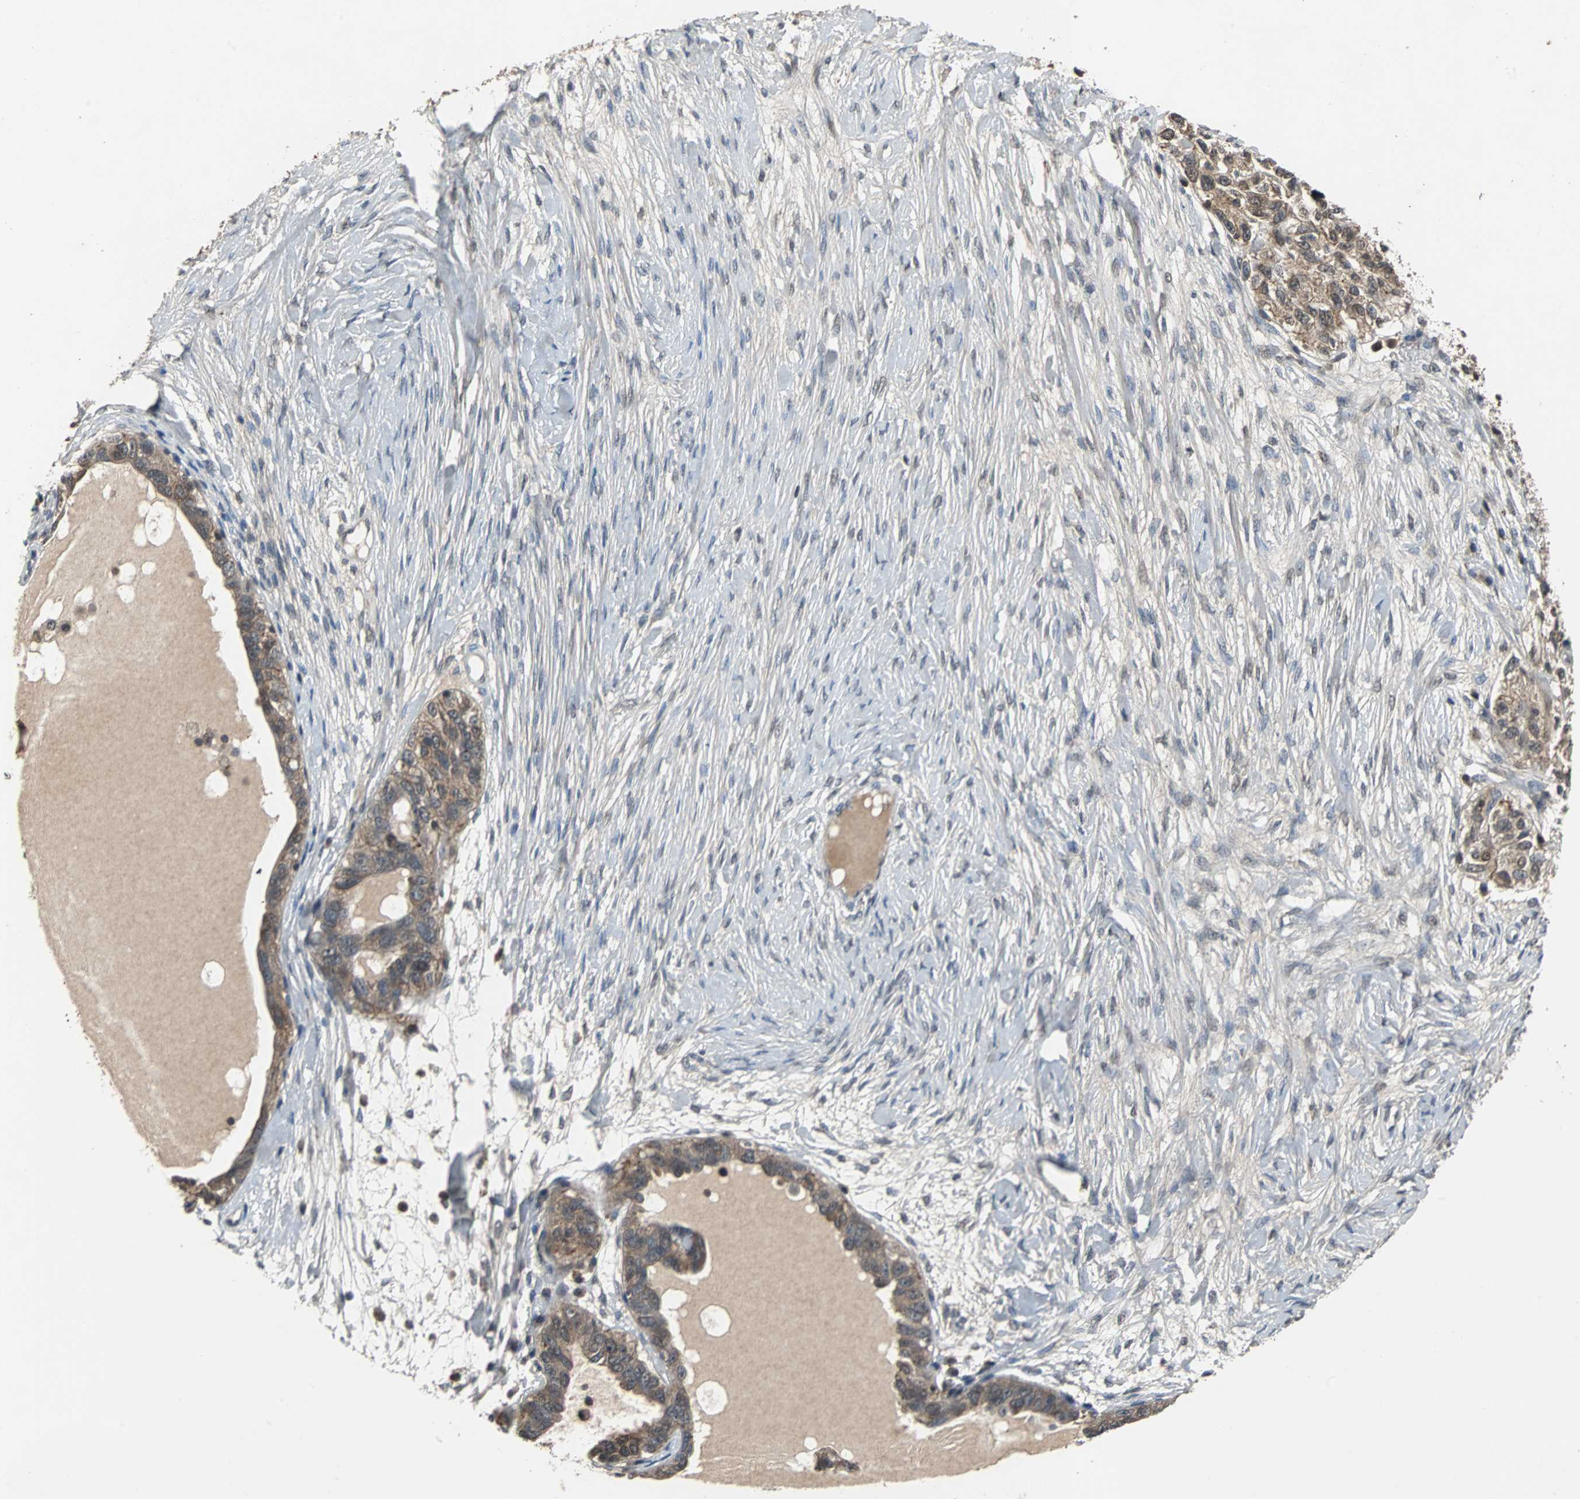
{"staining": {"intensity": "moderate", "quantity": ">75%", "location": "cytoplasmic/membranous"}, "tissue": "ovarian cancer", "cell_type": "Tumor cells", "image_type": "cancer", "snomed": [{"axis": "morphology", "description": "Cystadenocarcinoma, serous, NOS"}, {"axis": "topography", "description": "Ovary"}], "caption": "This micrograph reveals IHC staining of ovarian cancer (serous cystadenocarcinoma), with medium moderate cytoplasmic/membranous staining in approximately >75% of tumor cells.", "gene": "LSR", "patient": {"sex": "female", "age": 82}}